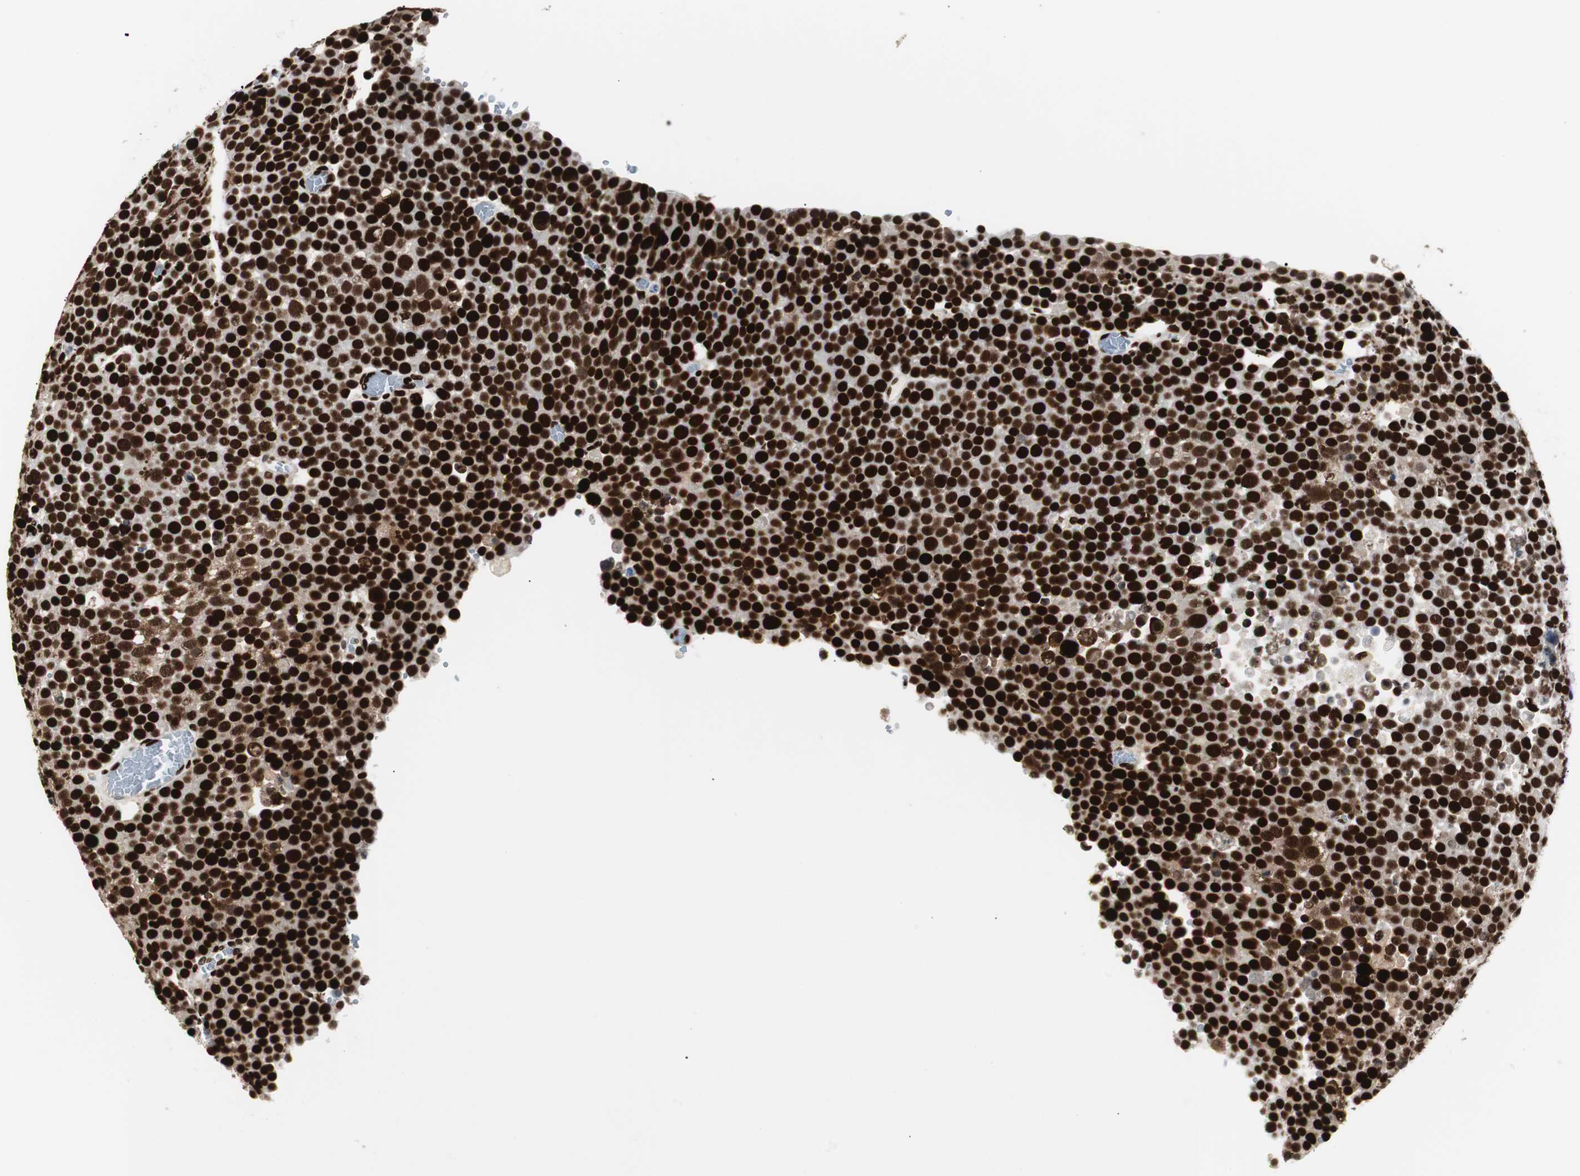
{"staining": {"intensity": "strong", "quantity": ">75%", "location": "nuclear"}, "tissue": "testis cancer", "cell_type": "Tumor cells", "image_type": "cancer", "snomed": [{"axis": "morphology", "description": "Seminoma, NOS"}, {"axis": "topography", "description": "Testis"}], "caption": "Seminoma (testis) stained with IHC reveals strong nuclear staining in about >75% of tumor cells.", "gene": "MTA2", "patient": {"sex": "male", "age": 71}}